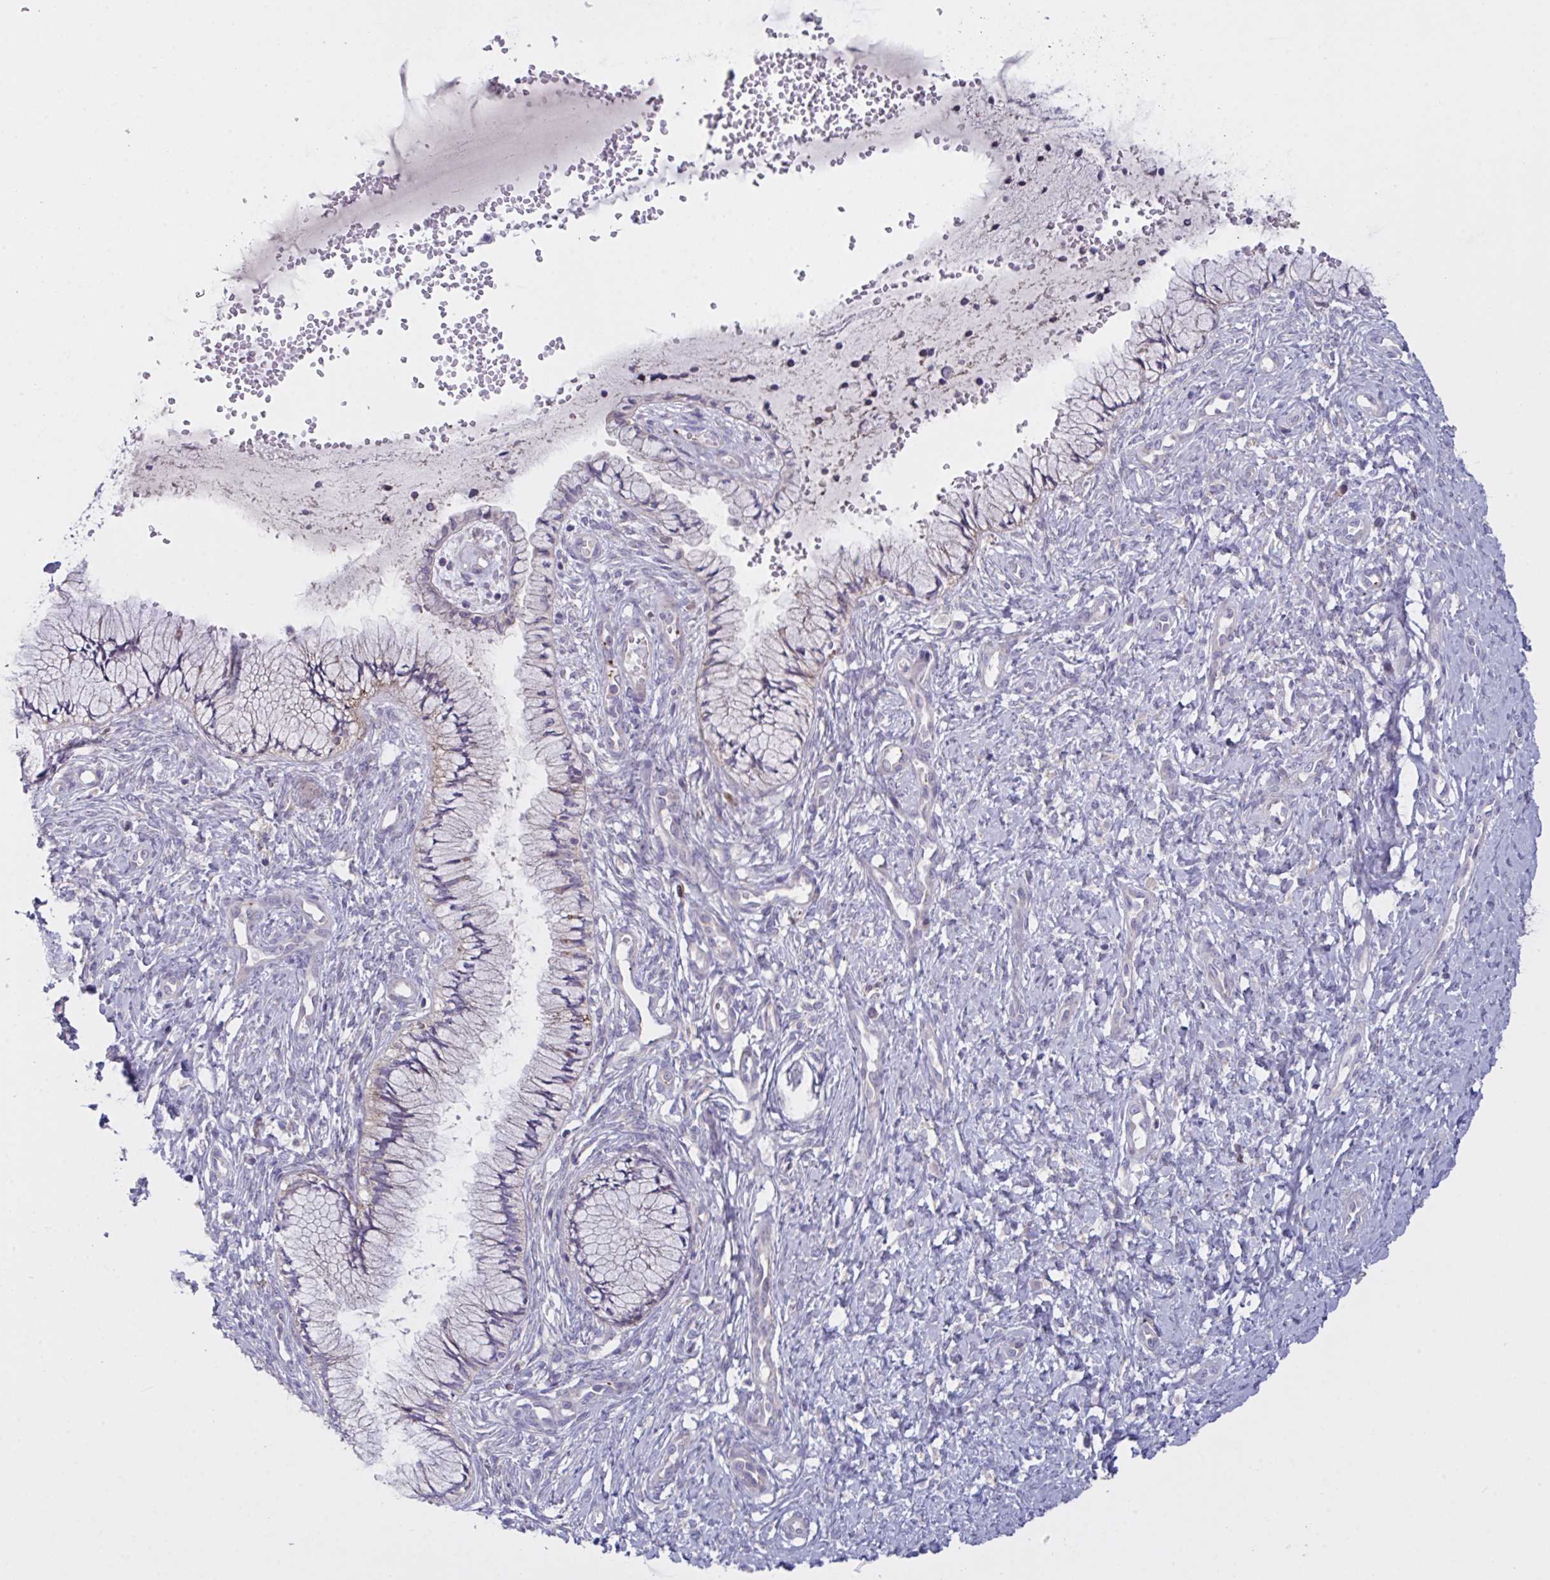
{"staining": {"intensity": "negative", "quantity": "none", "location": "none"}, "tissue": "cervix", "cell_type": "Glandular cells", "image_type": "normal", "snomed": [{"axis": "morphology", "description": "Normal tissue, NOS"}, {"axis": "topography", "description": "Cervix"}], "caption": "Protein analysis of unremarkable cervix displays no significant expression in glandular cells.", "gene": "MRPS2", "patient": {"sex": "female", "age": 37}}